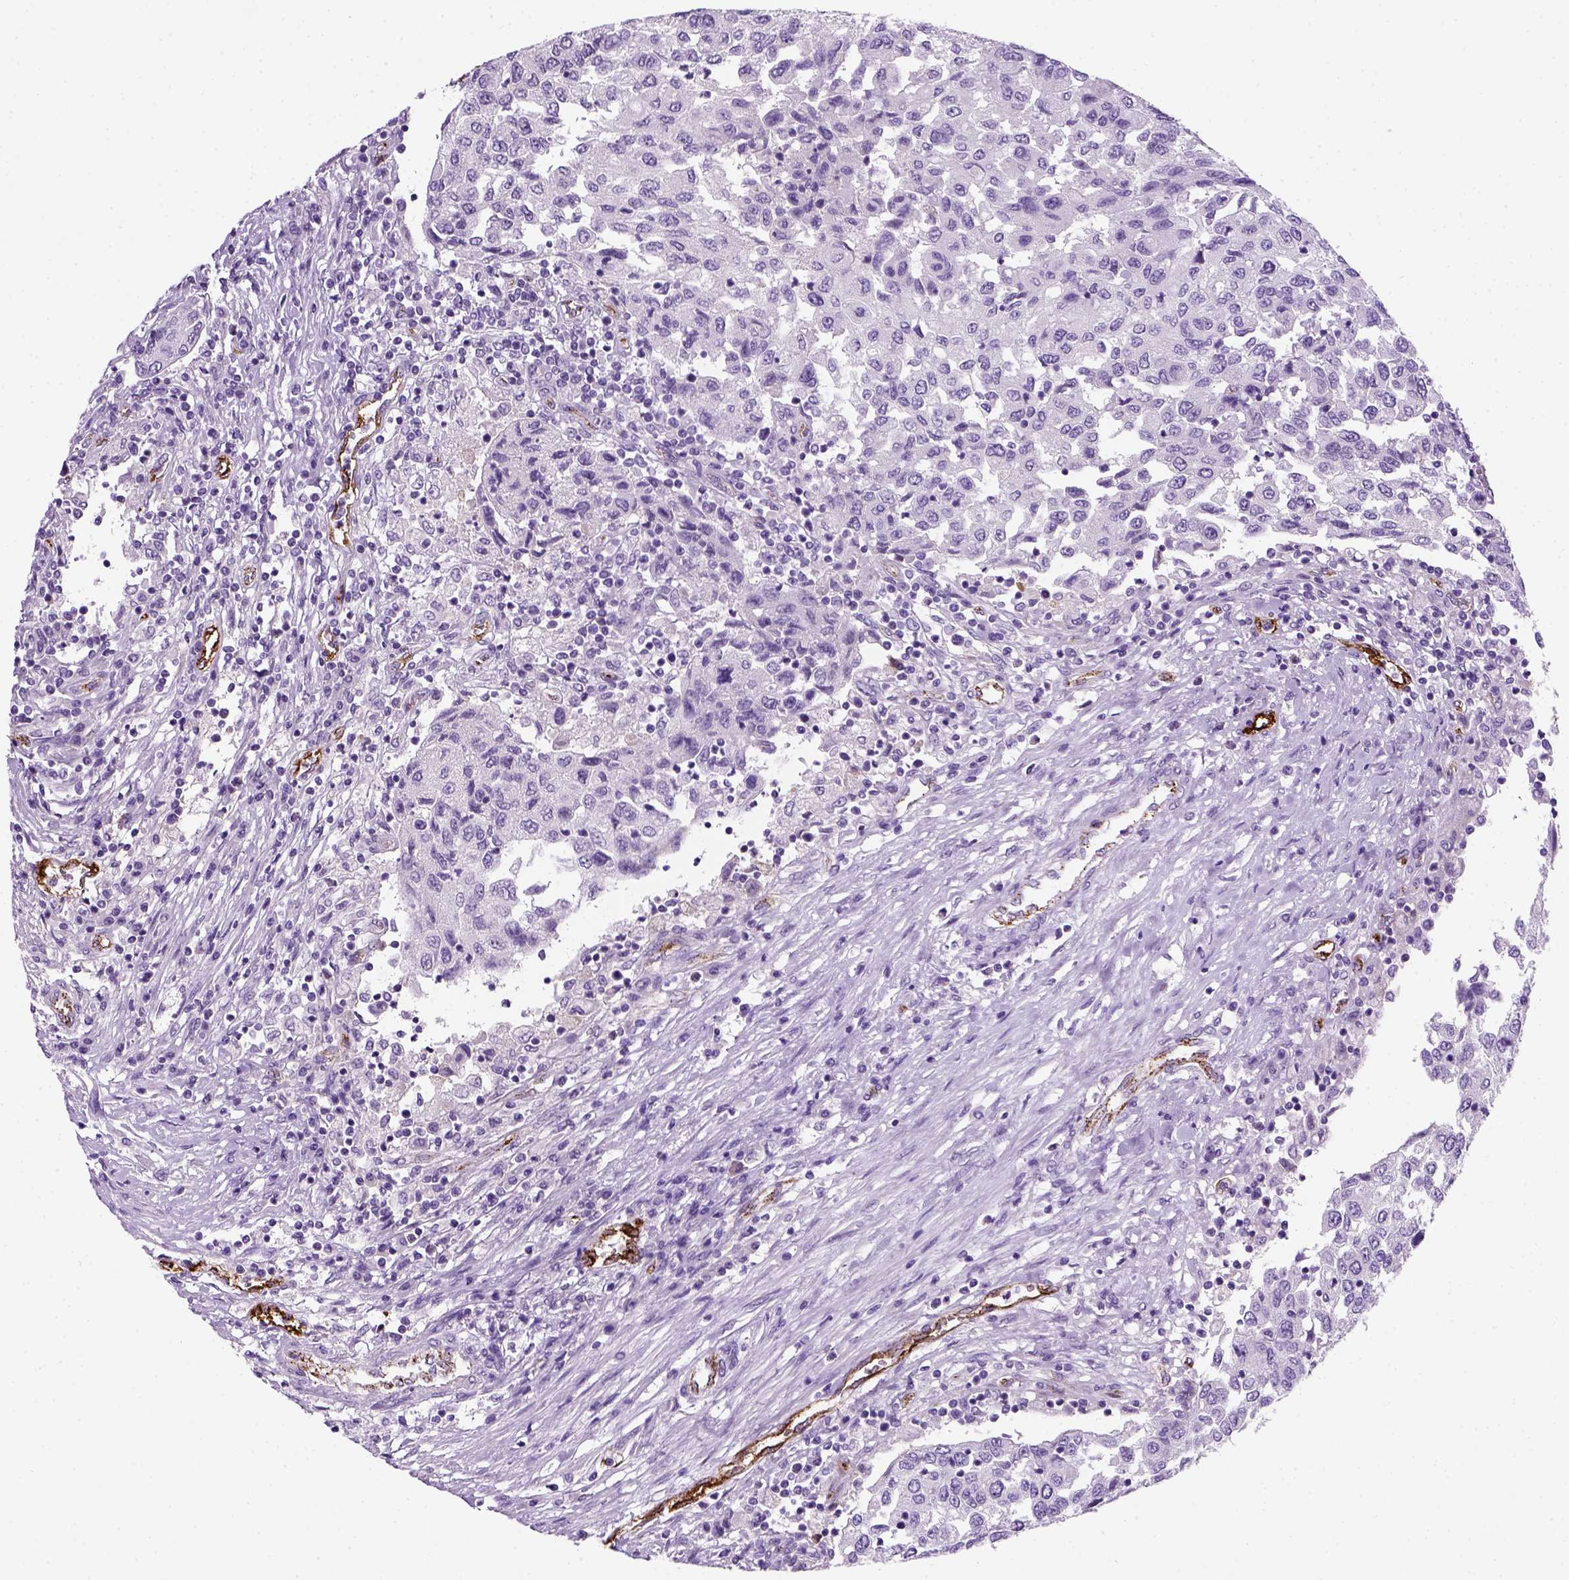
{"staining": {"intensity": "negative", "quantity": "none", "location": "none"}, "tissue": "urothelial cancer", "cell_type": "Tumor cells", "image_type": "cancer", "snomed": [{"axis": "morphology", "description": "Urothelial carcinoma, High grade"}, {"axis": "topography", "description": "Urinary bladder"}], "caption": "Immunohistochemical staining of urothelial cancer demonstrates no significant expression in tumor cells. The staining was performed using DAB (3,3'-diaminobenzidine) to visualize the protein expression in brown, while the nuclei were stained in blue with hematoxylin (Magnification: 20x).", "gene": "VWF", "patient": {"sex": "female", "age": 78}}